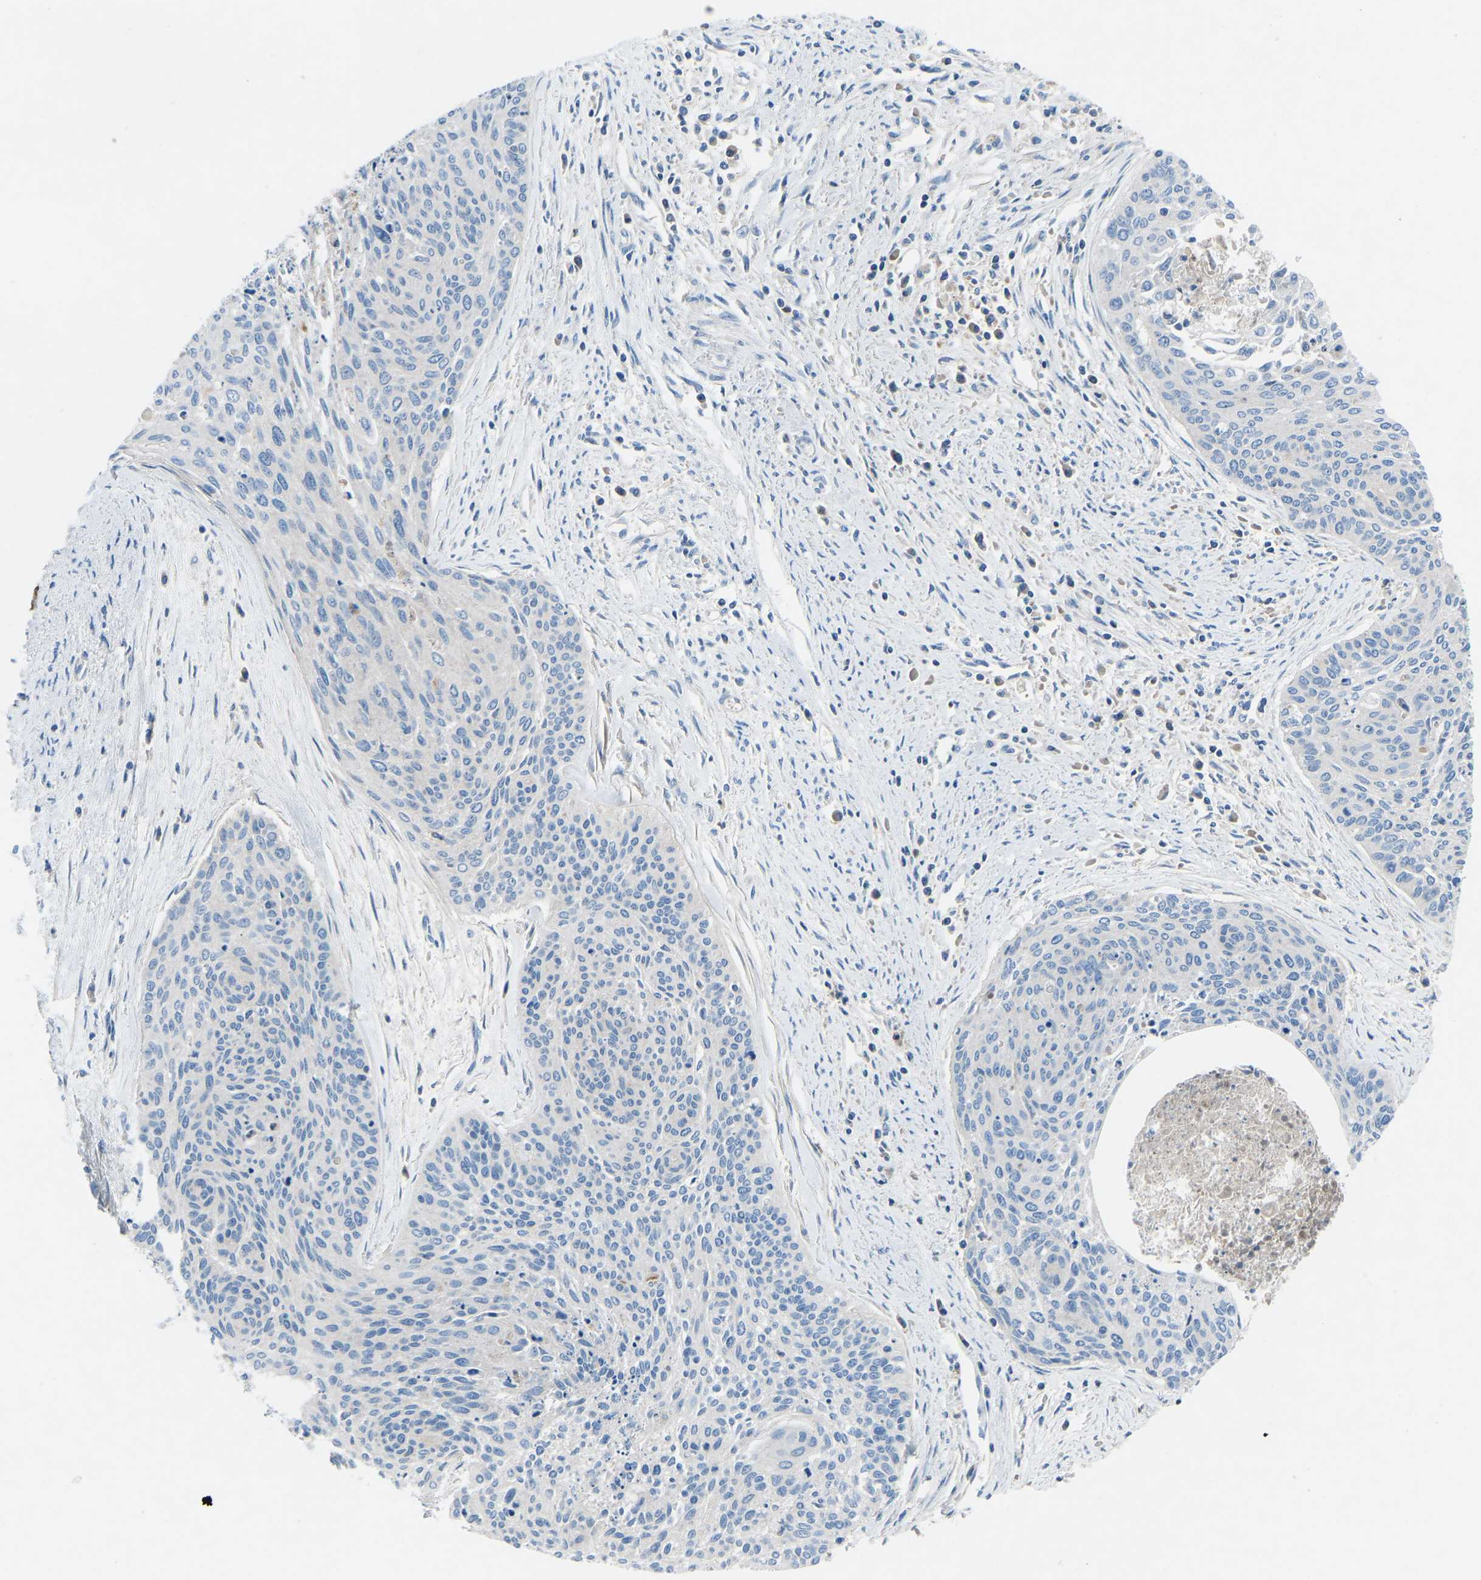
{"staining": {"intensity": "negative", "quantity": "none", "location": "none"}, "tissue": "cervical cancer", "cell_type": "Tumor cells", "image_type": "cancer", "snomed": [{"axis": "morphology", "description": "Squamous cell carcinoma, NOS"}, {"axis": "topography", "description": "Cervix"}], "caption": "High power microscopy image of an immunohistochemistry (IHC) photomicrograph of cervical cancer (squamous cell carcinoma), revealing no significant positivity in tumor cells. (DAB immunohistochemistry visualized using brightfield microscopy, high magnification).", "gene": "GRK6", "patient": {"sex": "female", "age": 55}}